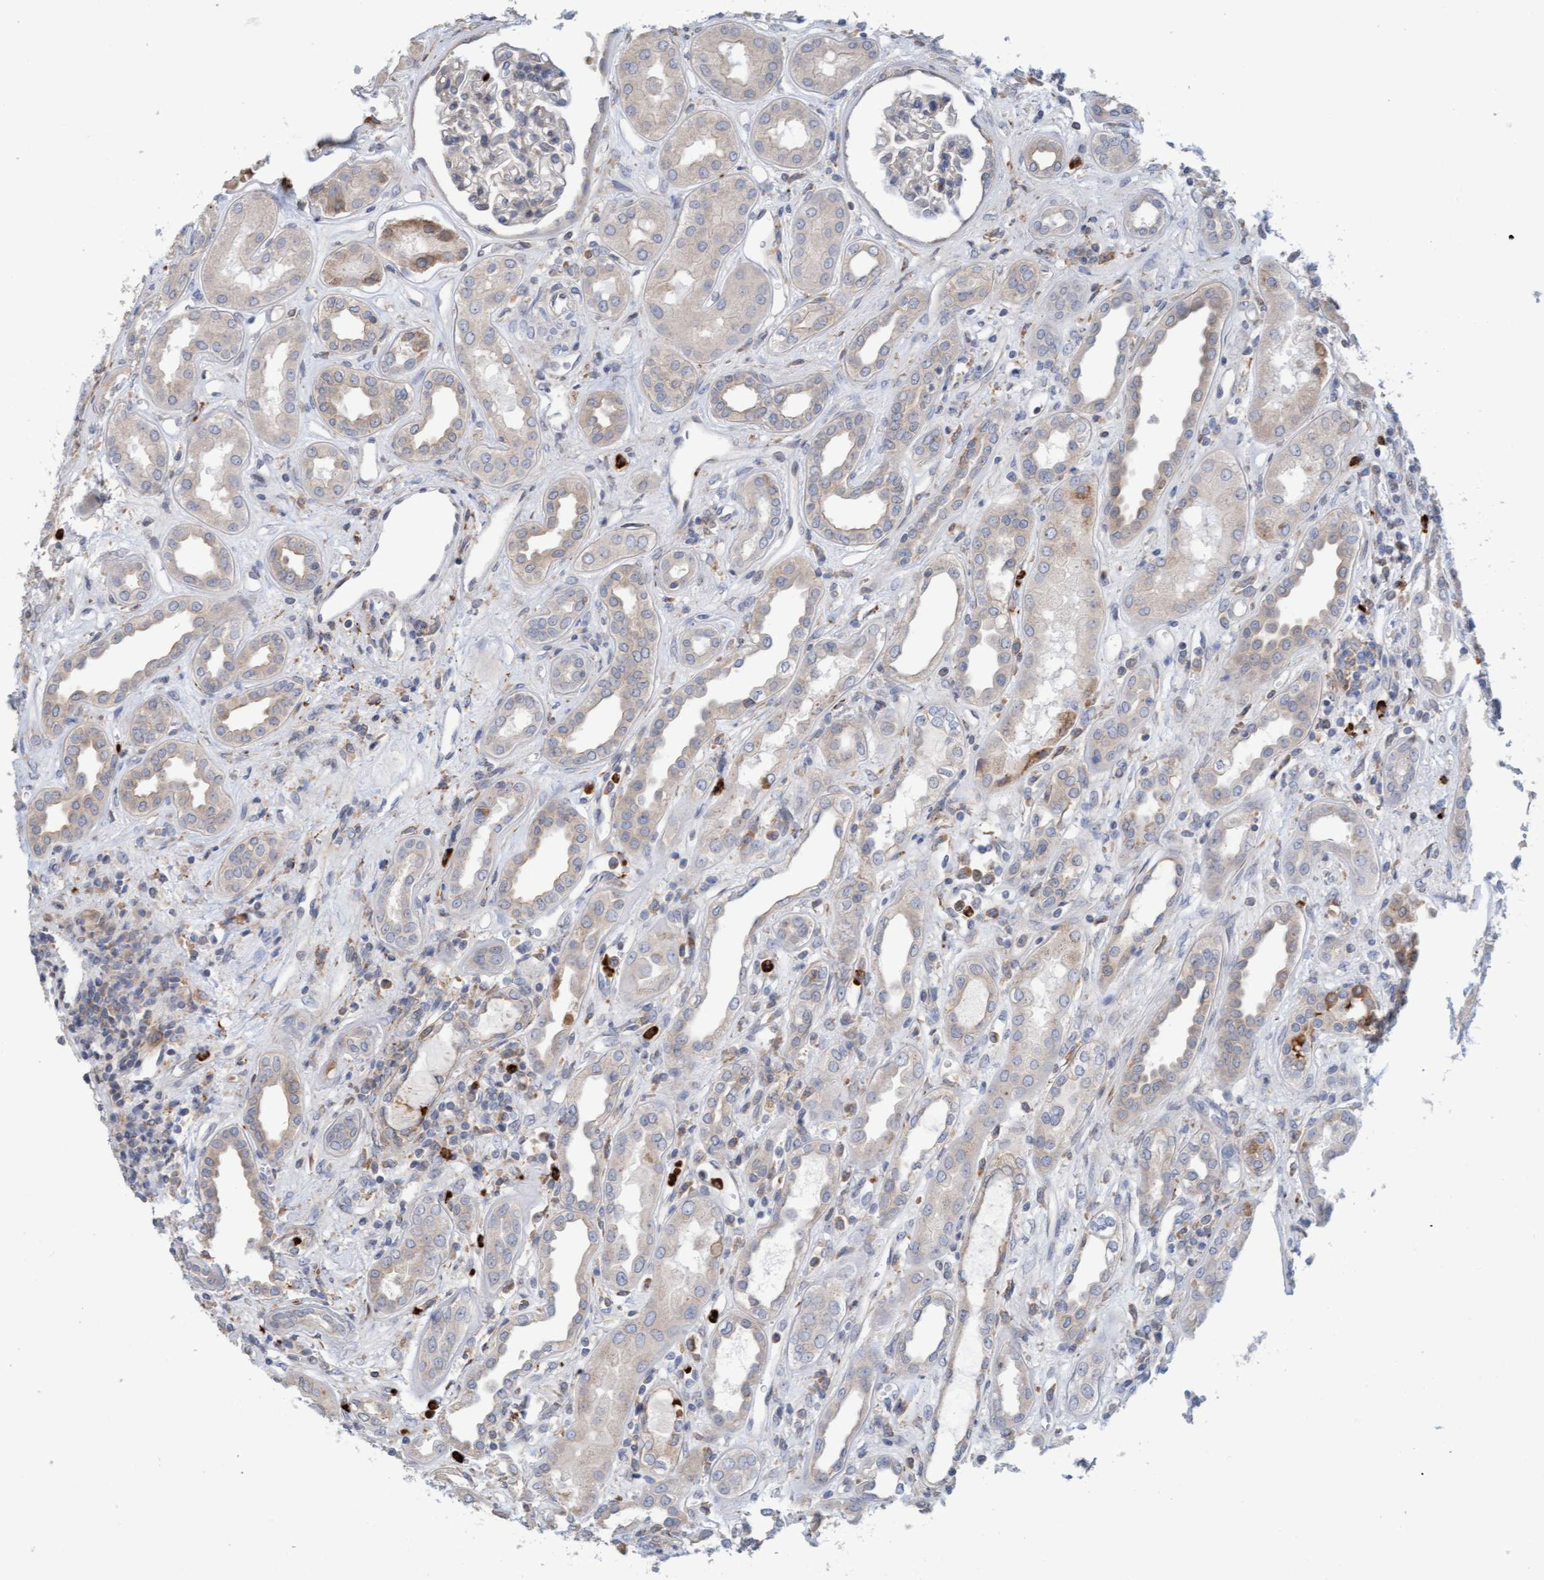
{"staining": {"intensity": "negative", "quantity": "none", "location": "none"}, "tissue": "kidney", "cell_type": "Cells in glomeruli", "image_type": "normal", "snomed": [{"axis": "morphology", "description": "Normal tissue, NOS"}, {"axis": "topography", "description": "Kidney"}], "caption": "Immunohistochemistry of benign human kidney displays no staining in cells in glomeruli.", "gene": "MMP8", "patient": {"sex": "male", "age": 59}}